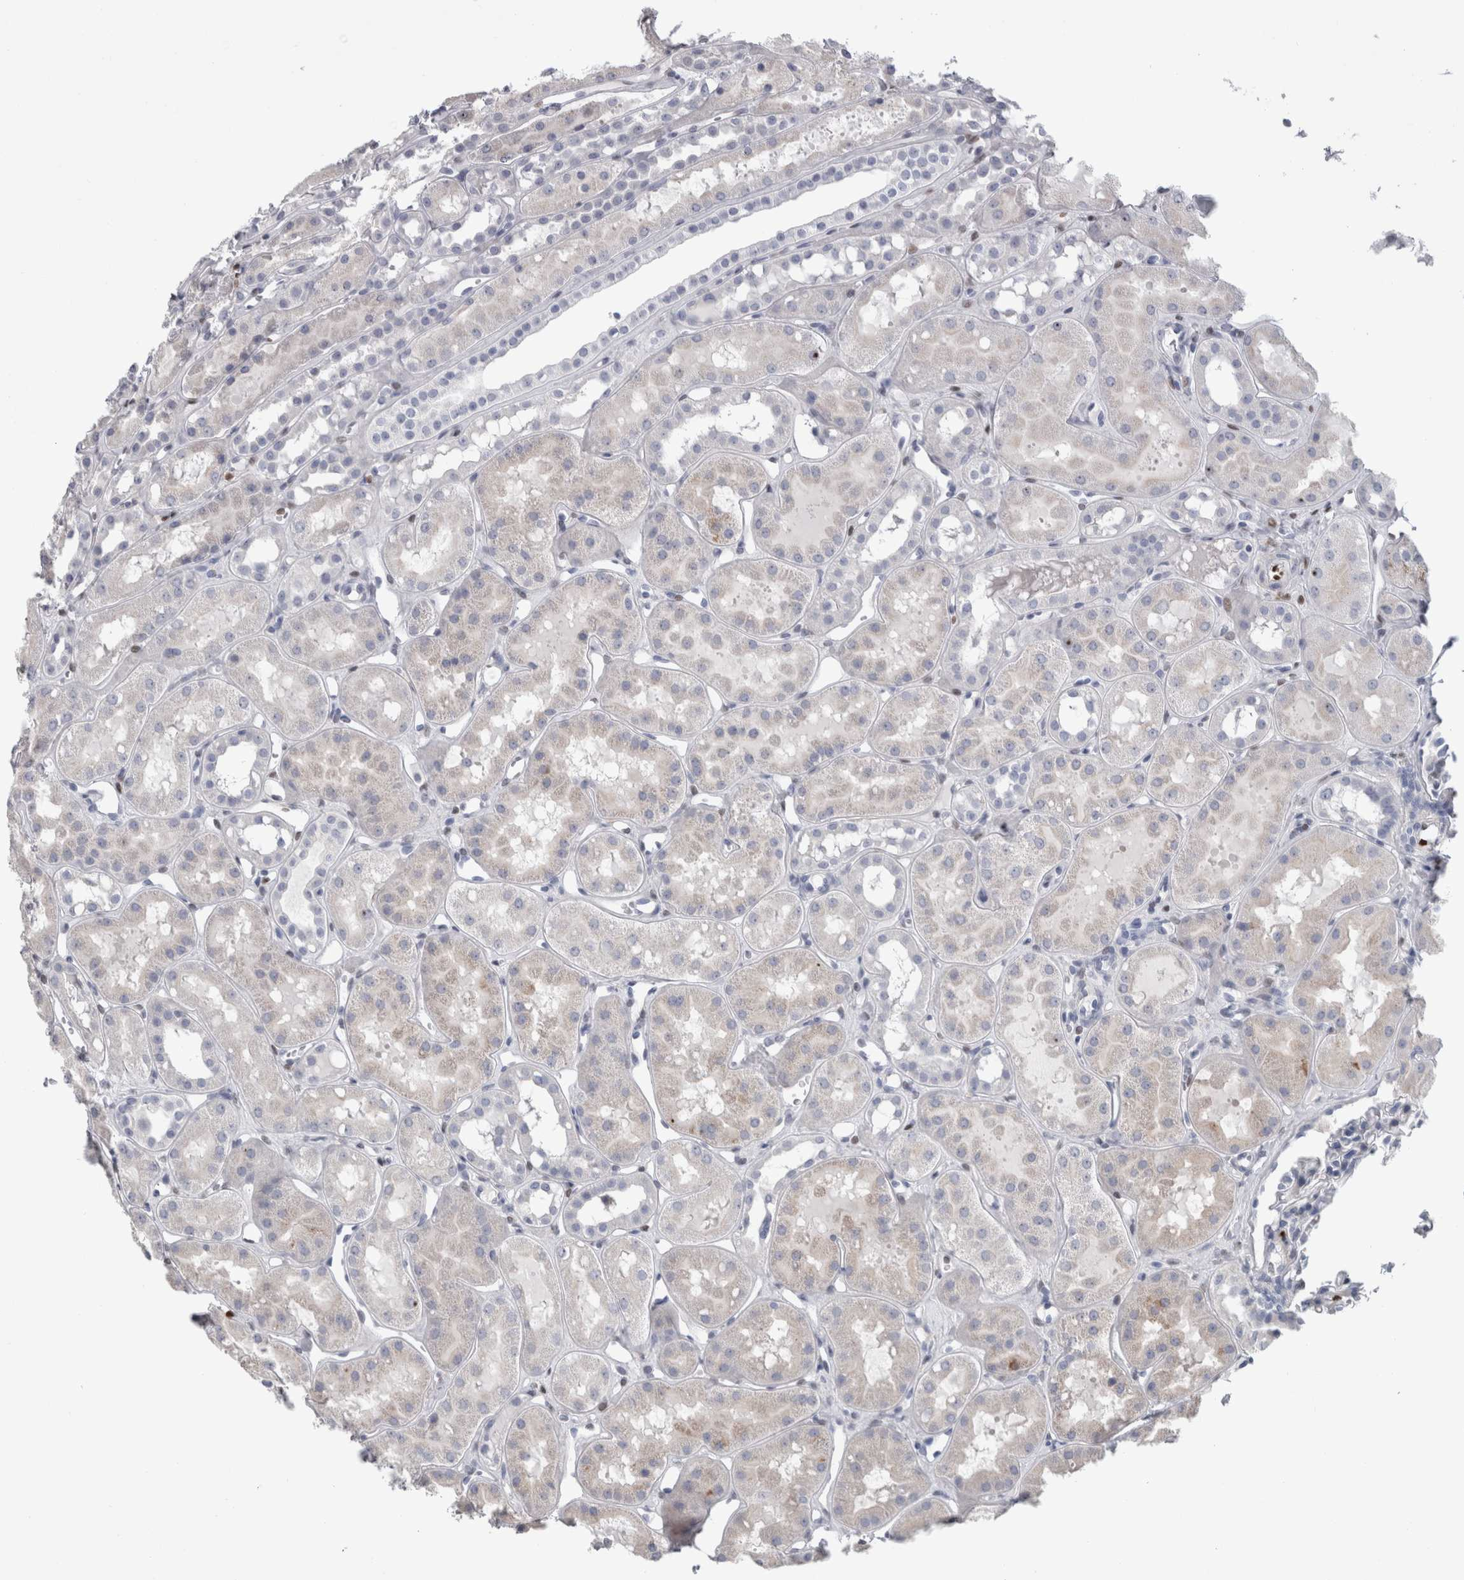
{"staining": {"intensity": "negative", "quantity": "none", "location": "none"}, "tissue": "kidney", "cell_type": "Cells in glomeruli", "image_type": "normal", "snomed": [{"axis": "morphology", "description": "Normal tissue, NOS"}, {"axis": "topography", "description": "Kidney"}], "caption": "Image shows no significant protein positivity in cells in glomeruli of benign kidney.", "gene": "IL33", "patient": {"sex": "male", "age": 16}}